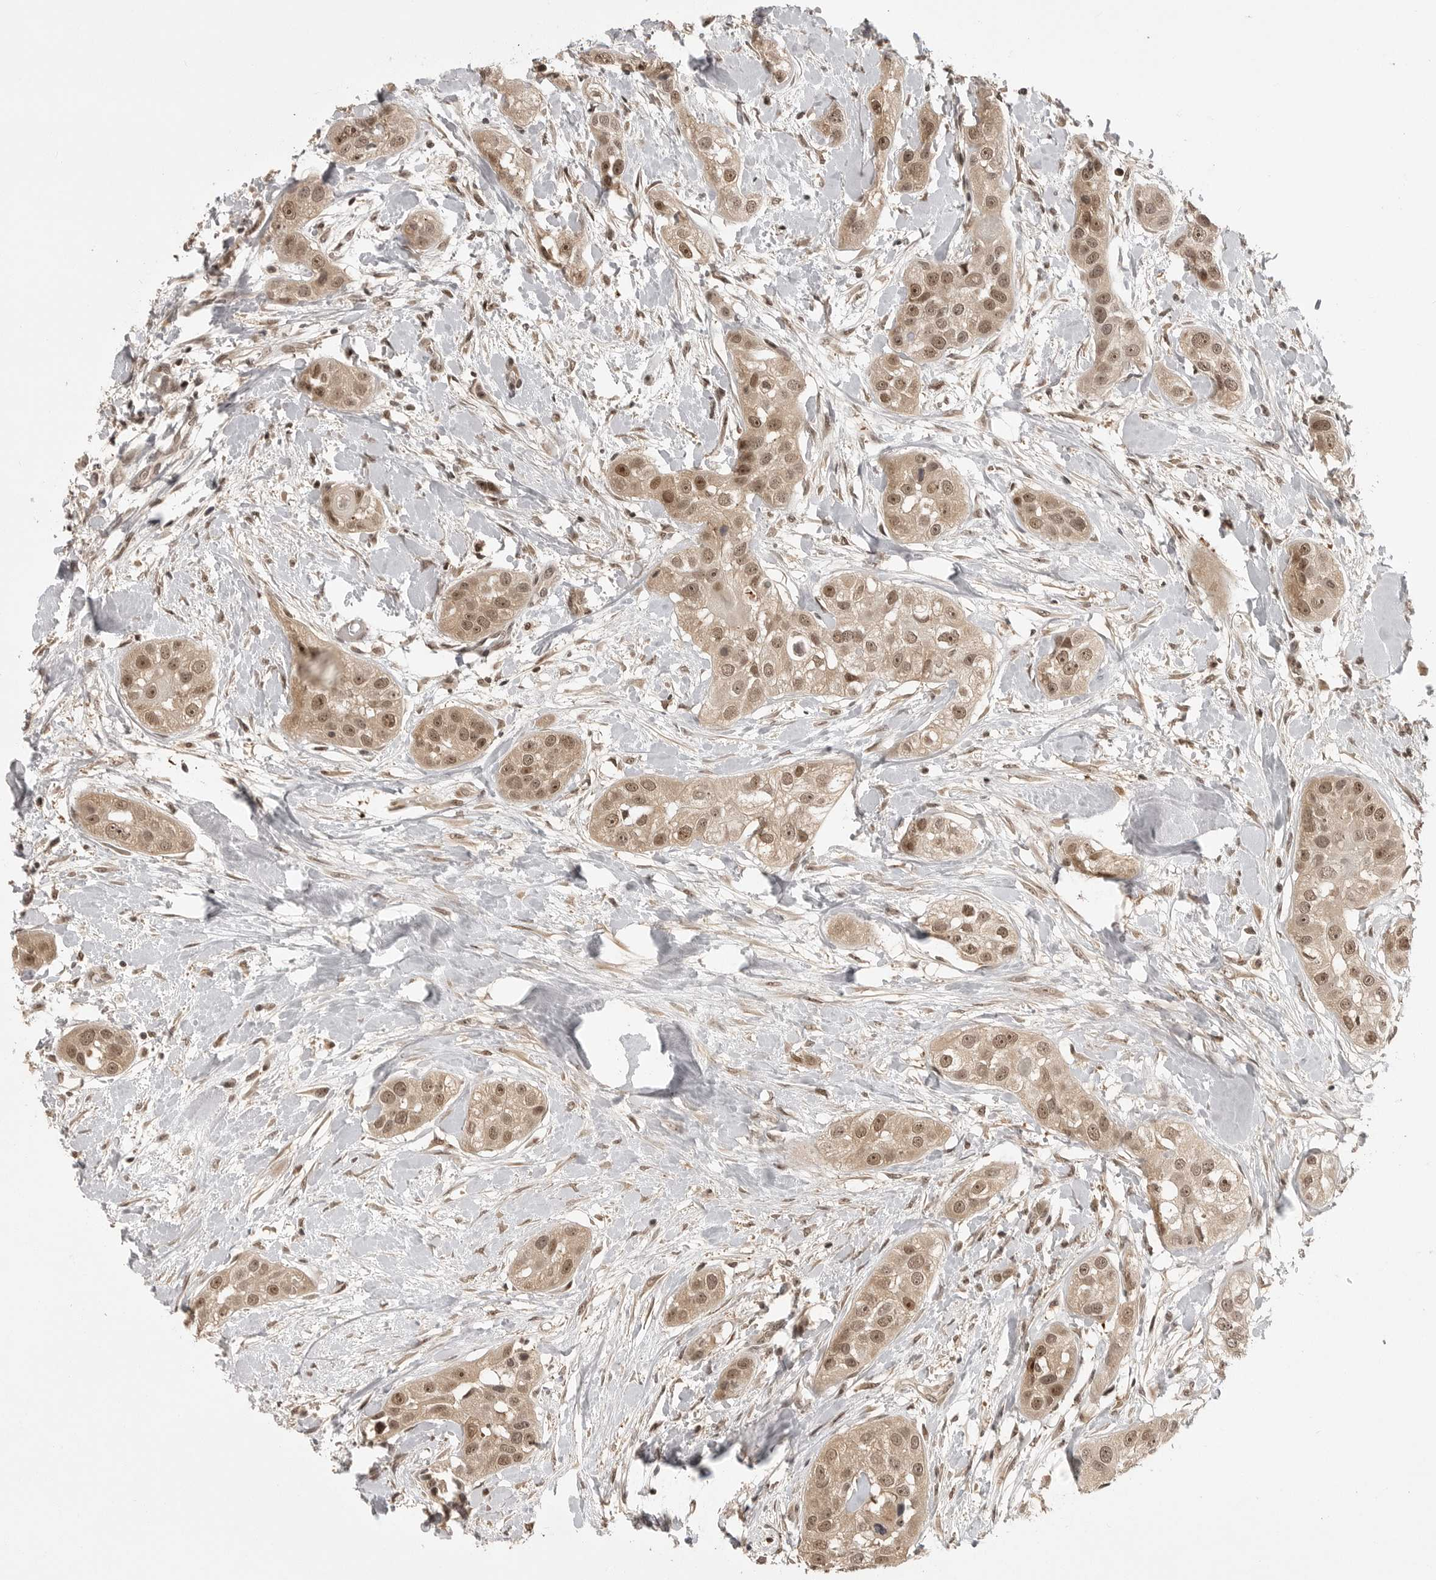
{"staining": {"intensity": "moderate", "quantity": ">75%", "location": "cytoplasmic/membranous,nuclear"}, "tissue": "head and neck cancer", "cell_type": "Tumor cells", "image_type": "cancer", "snomed": [{"axis": "morphology", "description": "Normal tissue, NOS"}, {"axis": "morphology", "description": "Squamous cell carcinoma, NOS"}, {"axis": "topography", "description": "Skeletal muscle"}, {"axis": "topography", "description": "Head-Neck"}], "caption": "This photomicrograph exhibits head and neck squamous cell carcinoma stained with immunohistochemistry to label a protein in brown. The cytoplasmic/membranous and nuclear of tumor cells show moderate positivity for the protein. Nuclei are counter-stained blue.", "gene": "PEG3", "patient": {"sex": "male", "age": 51}}